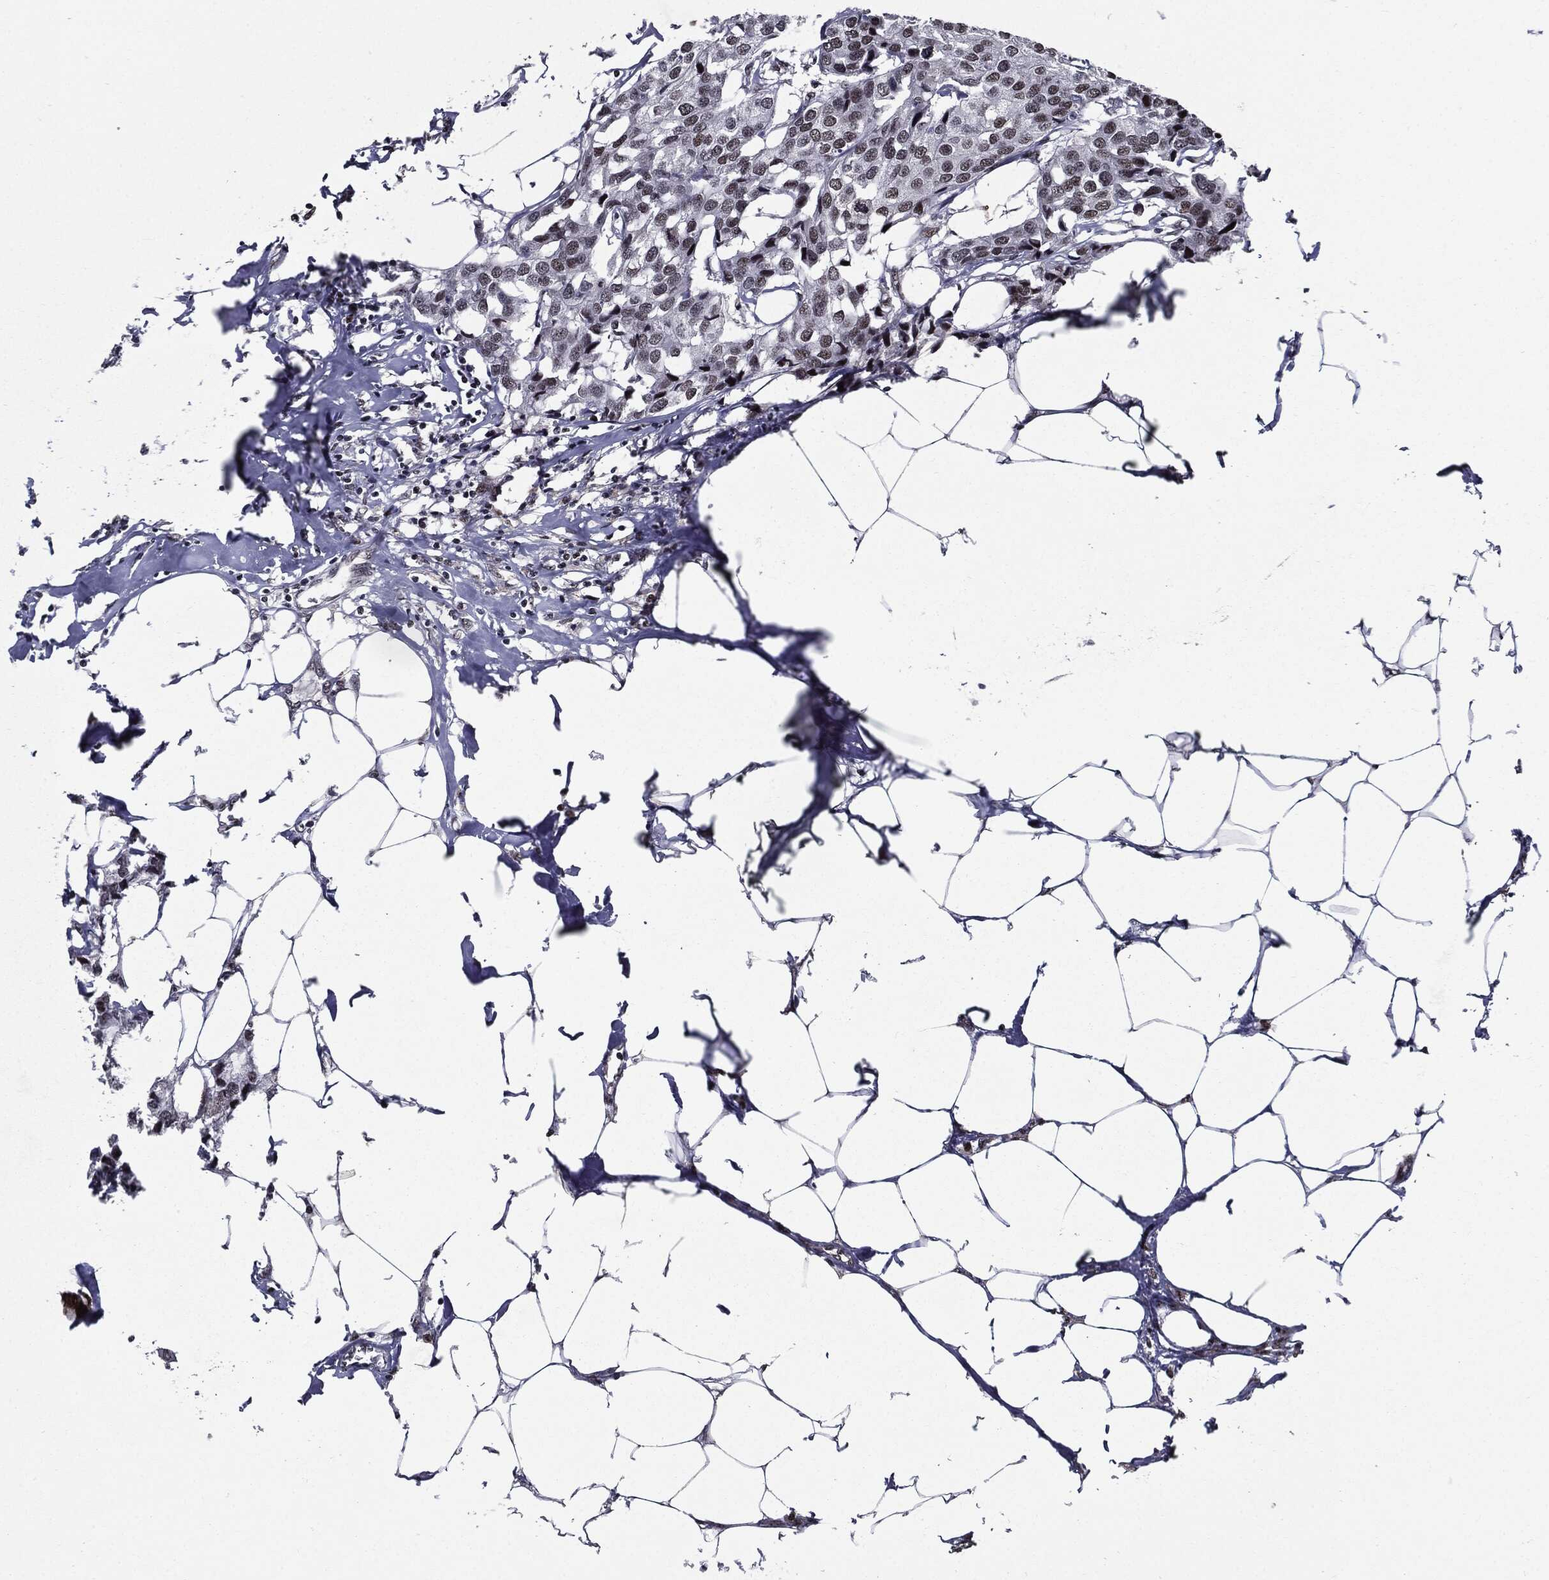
{"staining": {"intensity": "negative", "quantity": "none", "location": "none"}, "tissue": "breast cancer", "cell_type": "Tumor cells", "image_type": "cancer", "snomed": [{"axis": "morphology", "description": "Duct carcinoma"}, {"axis": "topography", "description": "Breast"}], "caption": "This is a photomicrograph of IHC staining of breast invasive ductal carcinoma, which shows no expression in tumor cells.", "gene": "ZFP91", "patient": {"sex": "female", "age": 80}}